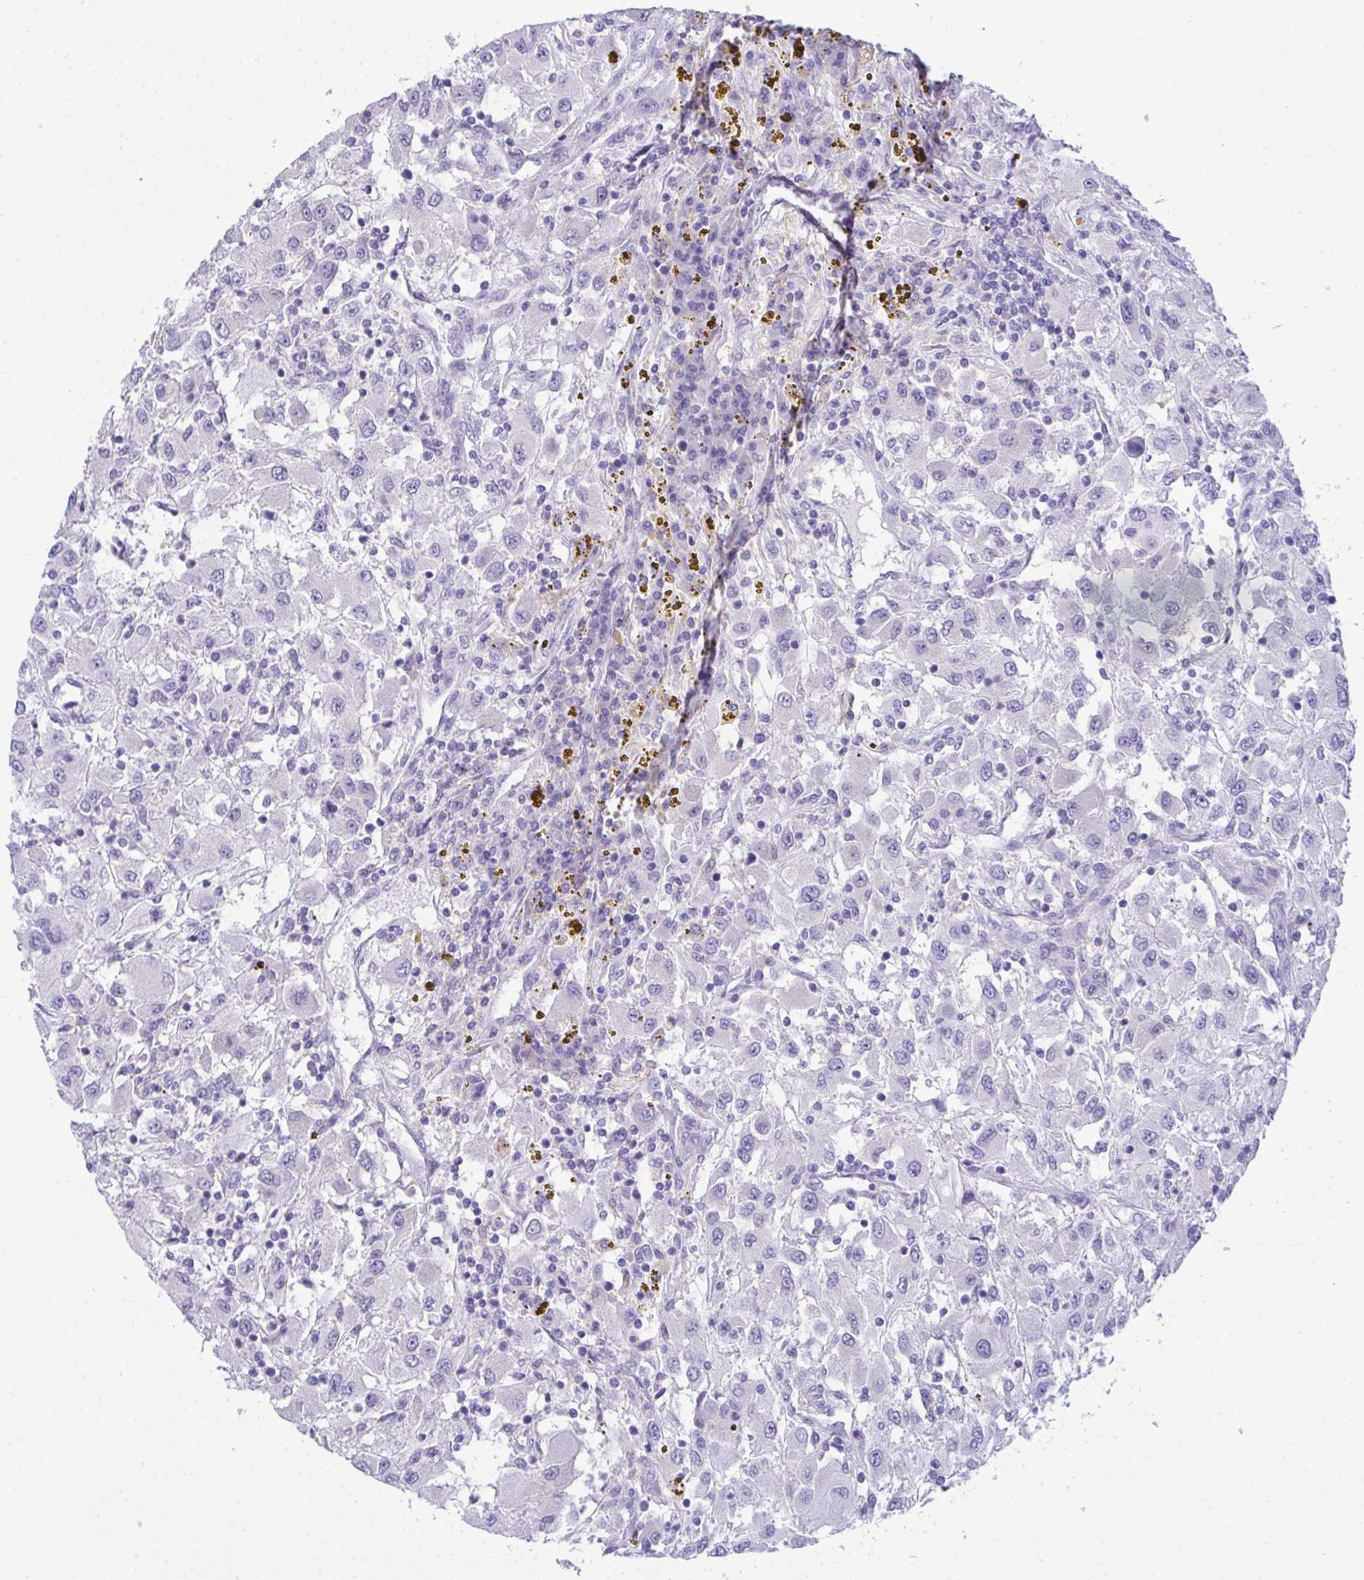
{"staining": {"intensity": "negative", "quantity": "none", "location": "none"}, "tissue": "renal cancer", "cell_type": "Tumor cells", "image_type": "cancer", "snomed": [{"axis": "morphology", "description": "Adenocarcinoma, NOS"}, {"axis": "topography", "description": "Kidney"}], "caption": "Tumor cells are negative for protein expression in human renal cancer (adenocarcinoma).", "gene": "TMCO5A", "patient": {"sex": "female", "age": 67}}